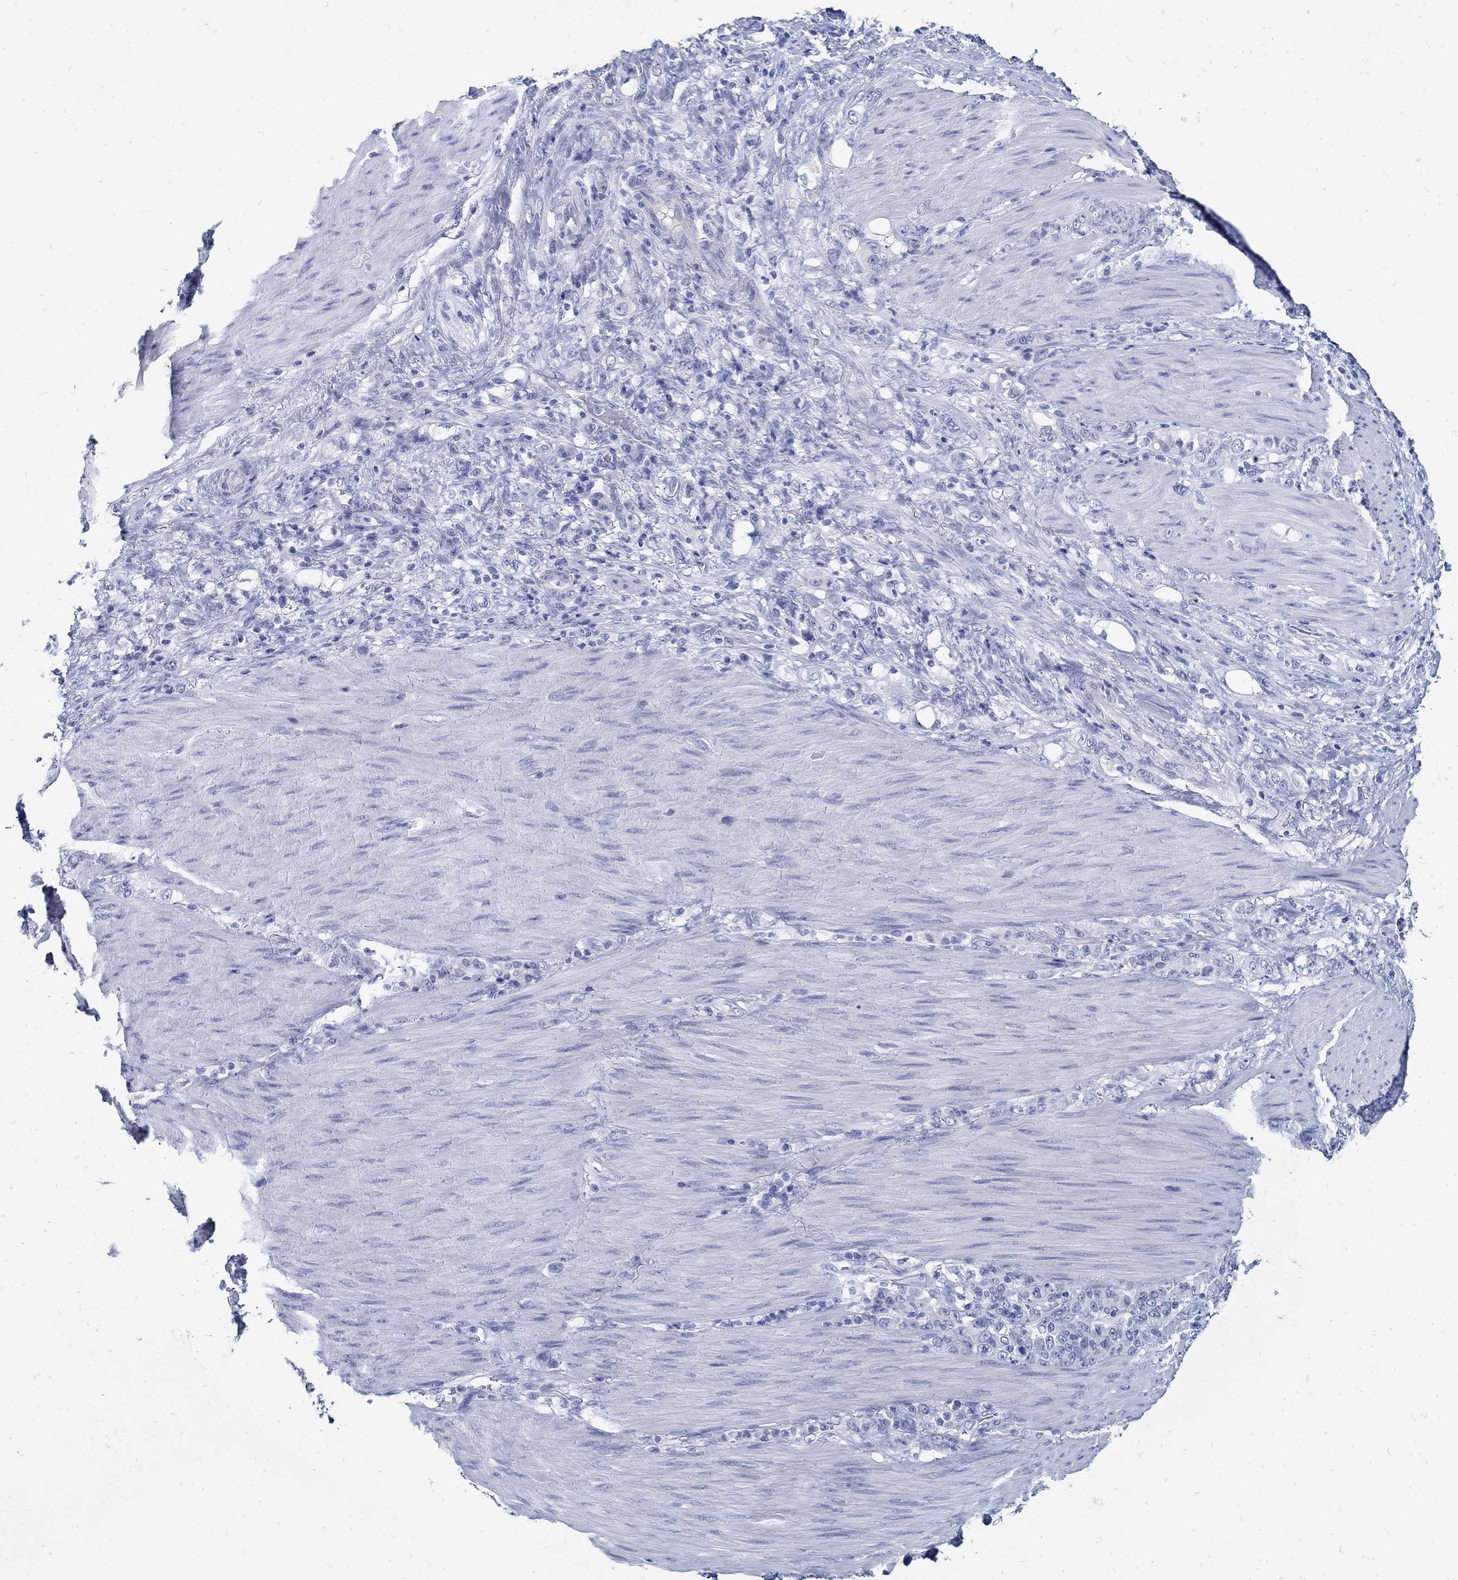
{"staining": {"intensity": "negative", "quantity": "none", "location": "none"}, "tissue": "stomach cancer", "cell_type": "Tumor cells", "image_type": "cancer", "snomed": [{"axis": "morphology", "description": "Normal tissue, NOS"}, {"axis": "morphology", "description": "Adenocarcinoma, NOS"}, {"axis": "topography", "description": "Stomach"}], "caption": "Immunohistochemistry image of neoplastic tissue: human stomach cancer stained with DAB (3,3'-diaminobenzidine) exhibits no significant protein positivity in tumor cells. (Brightfield microscopy of DAB immunohistochemistry (IHC) at high magnification).", "gene": "PAX9", "patient": {"sex": "female", "age": 79}}